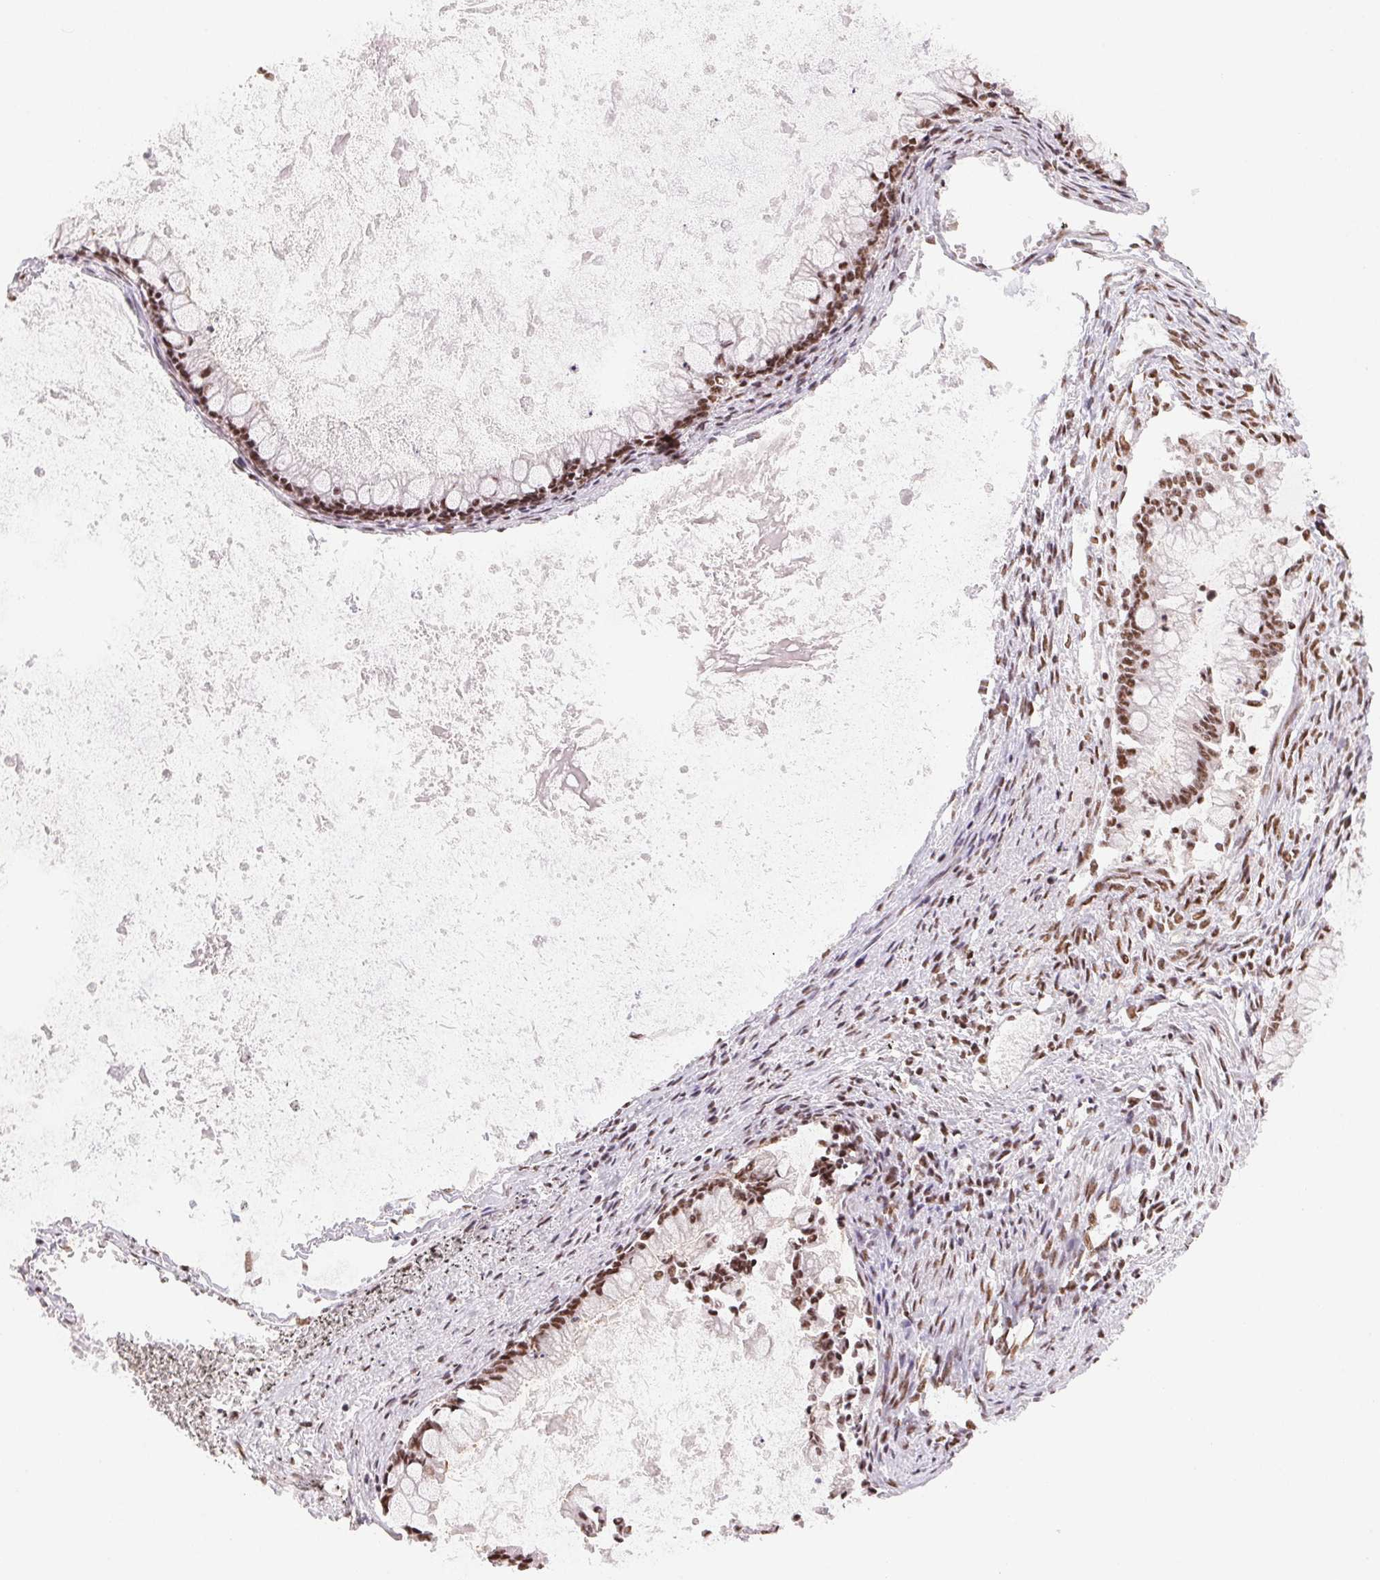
{"staining": {"intensity": "moderate", "quantity": ">75%", "location": "nuclear"}, "tissue": "ovarian cancer", "cell_type": "Tumor cells", "image_type": "cancer", "snomed": [{"axis": "morphology", "description": "Cystadenocarcinoma, mucinous, NOS"}, {"axis": "topography", "description": "Ovary"}], "caption": "Protein expression analysis of human mucinous cystadenocarcinoma (ovarian) reveals moderate nuclear expression in about >75% of tumor cells. The staining is performed using DAB brown chromogen to label protein expression. The nuclei are counter-stained blue using hematoxylin.", "gene": "IK", "patient": {"sex": "female", "age": 67}}